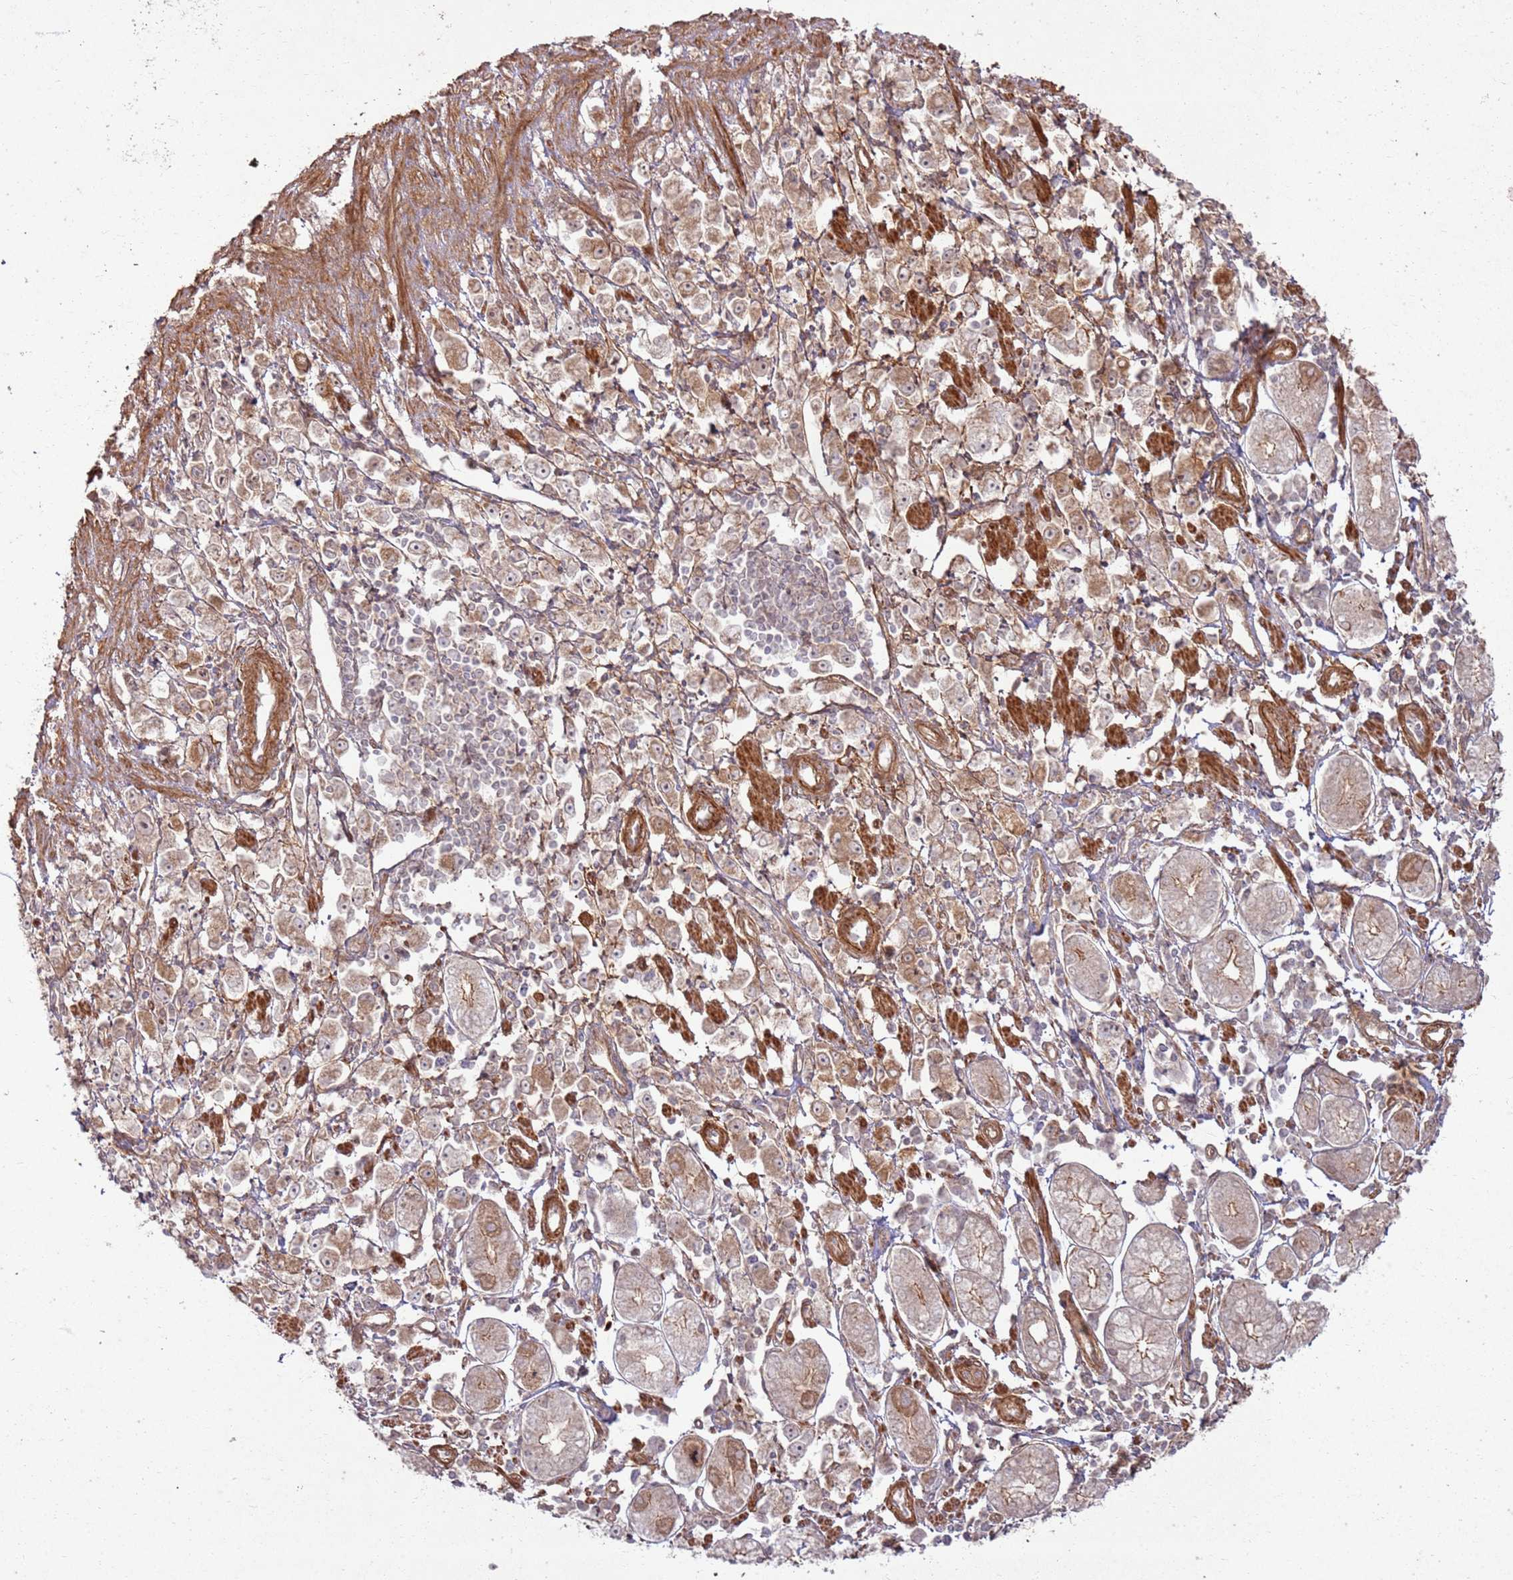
{"staining": {"intensity": "weak", "quantity": ">75%", "location": "cytoplasmic/membranous,nuclear"}, "tissue": "stomach cancer", "cell_type": "Tumor cells", "image_type": "cancer", "snomed": [{"axis": "morphology", "description": "Adenocarcinoma, NOS"}, {"axis": "topography", "description": "Stomach"}], "caption": "Immunohistochemical staining of stomach adenocarcinoma exhibits low levels of weak cytoplasmic/membranous and nuclear protein staining in about >75% of tumor cells. (DAB IHC with brightfield microscopy, high magnification).", "gene": "ZNF623", "patient": {"sex": "female", "age": 59}}